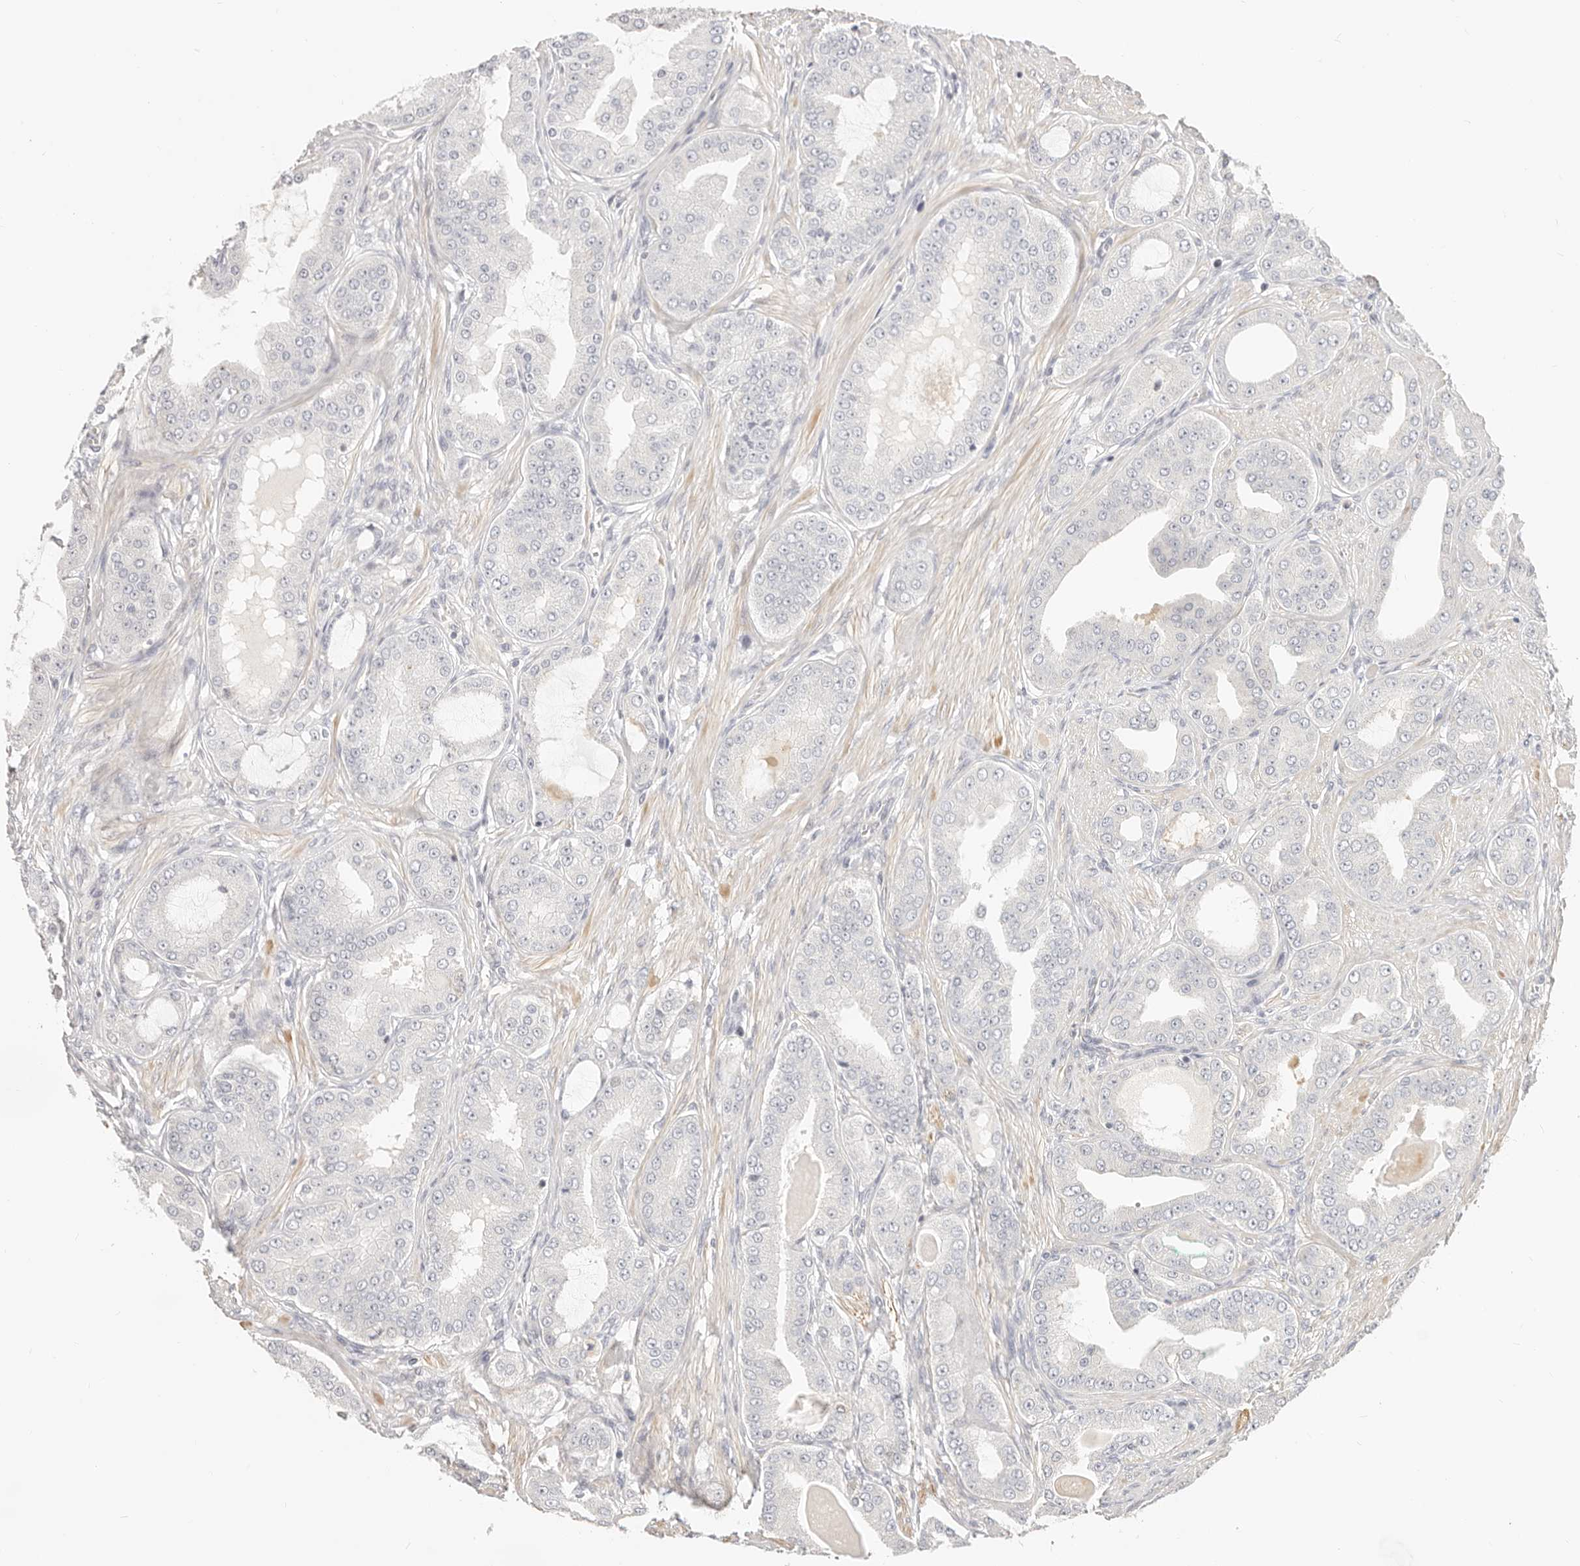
{"staining": {"intensity": "negative", "quantity": "none", "location": "none"}, "tissue": "prostate cancer", "cell_type": "Tumor cells", "image_type": "cancer", "snomed": [{"axis": "morphology", "description": "Adenocarcinoma, High grade"}, {"axis": "topography", "description": "Prostate"}], "caption": "High power microscopy micrograph of an IHC histopathology image of adenocarcinoma (high-grade) (prostate), revealing no significant staining in tumor cells.", "gene": "DTNBP1", "patient": {"sex": "male", "age": 60}}